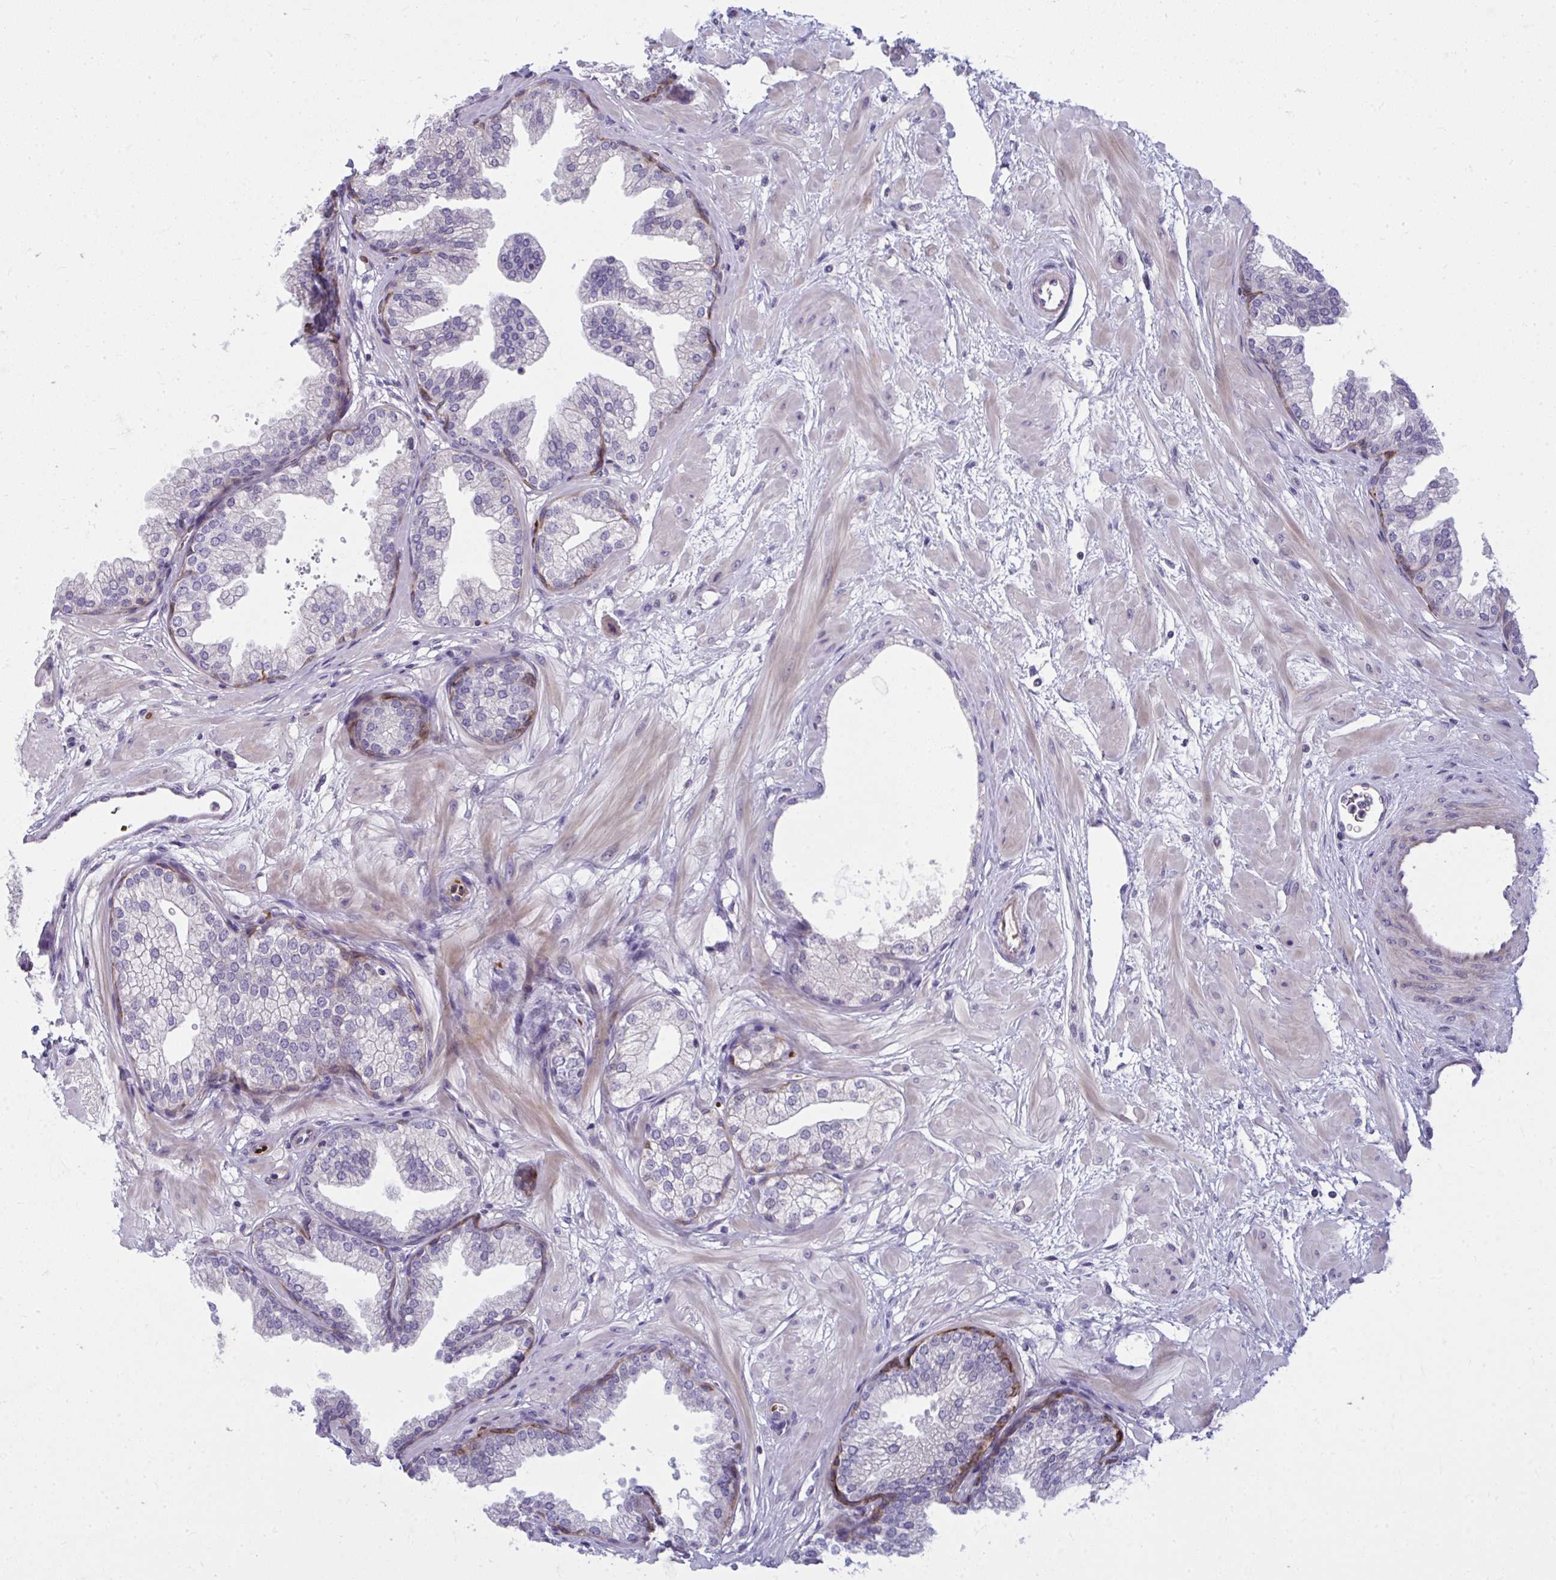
{"staining": {"intensity": "moderate", "quantity": "25%-75%", "location": "cytoplasmic/membranous"}, "tissue": "prostate", "cell_type": "Glandular cells", "image_type": "normal", "snomed": [{"axis": "morphology", "description": "Normal tissue, NOS"}, {"axis": "topography", "description": "Prostate"}], "caption": "Glandular cells reveal moderate cytoplasmic/membranous expression in about 25%-75% of cells in benign prostate.", "gene": "SLC14A1", "patient": {"sex": "male", "age": 37}}